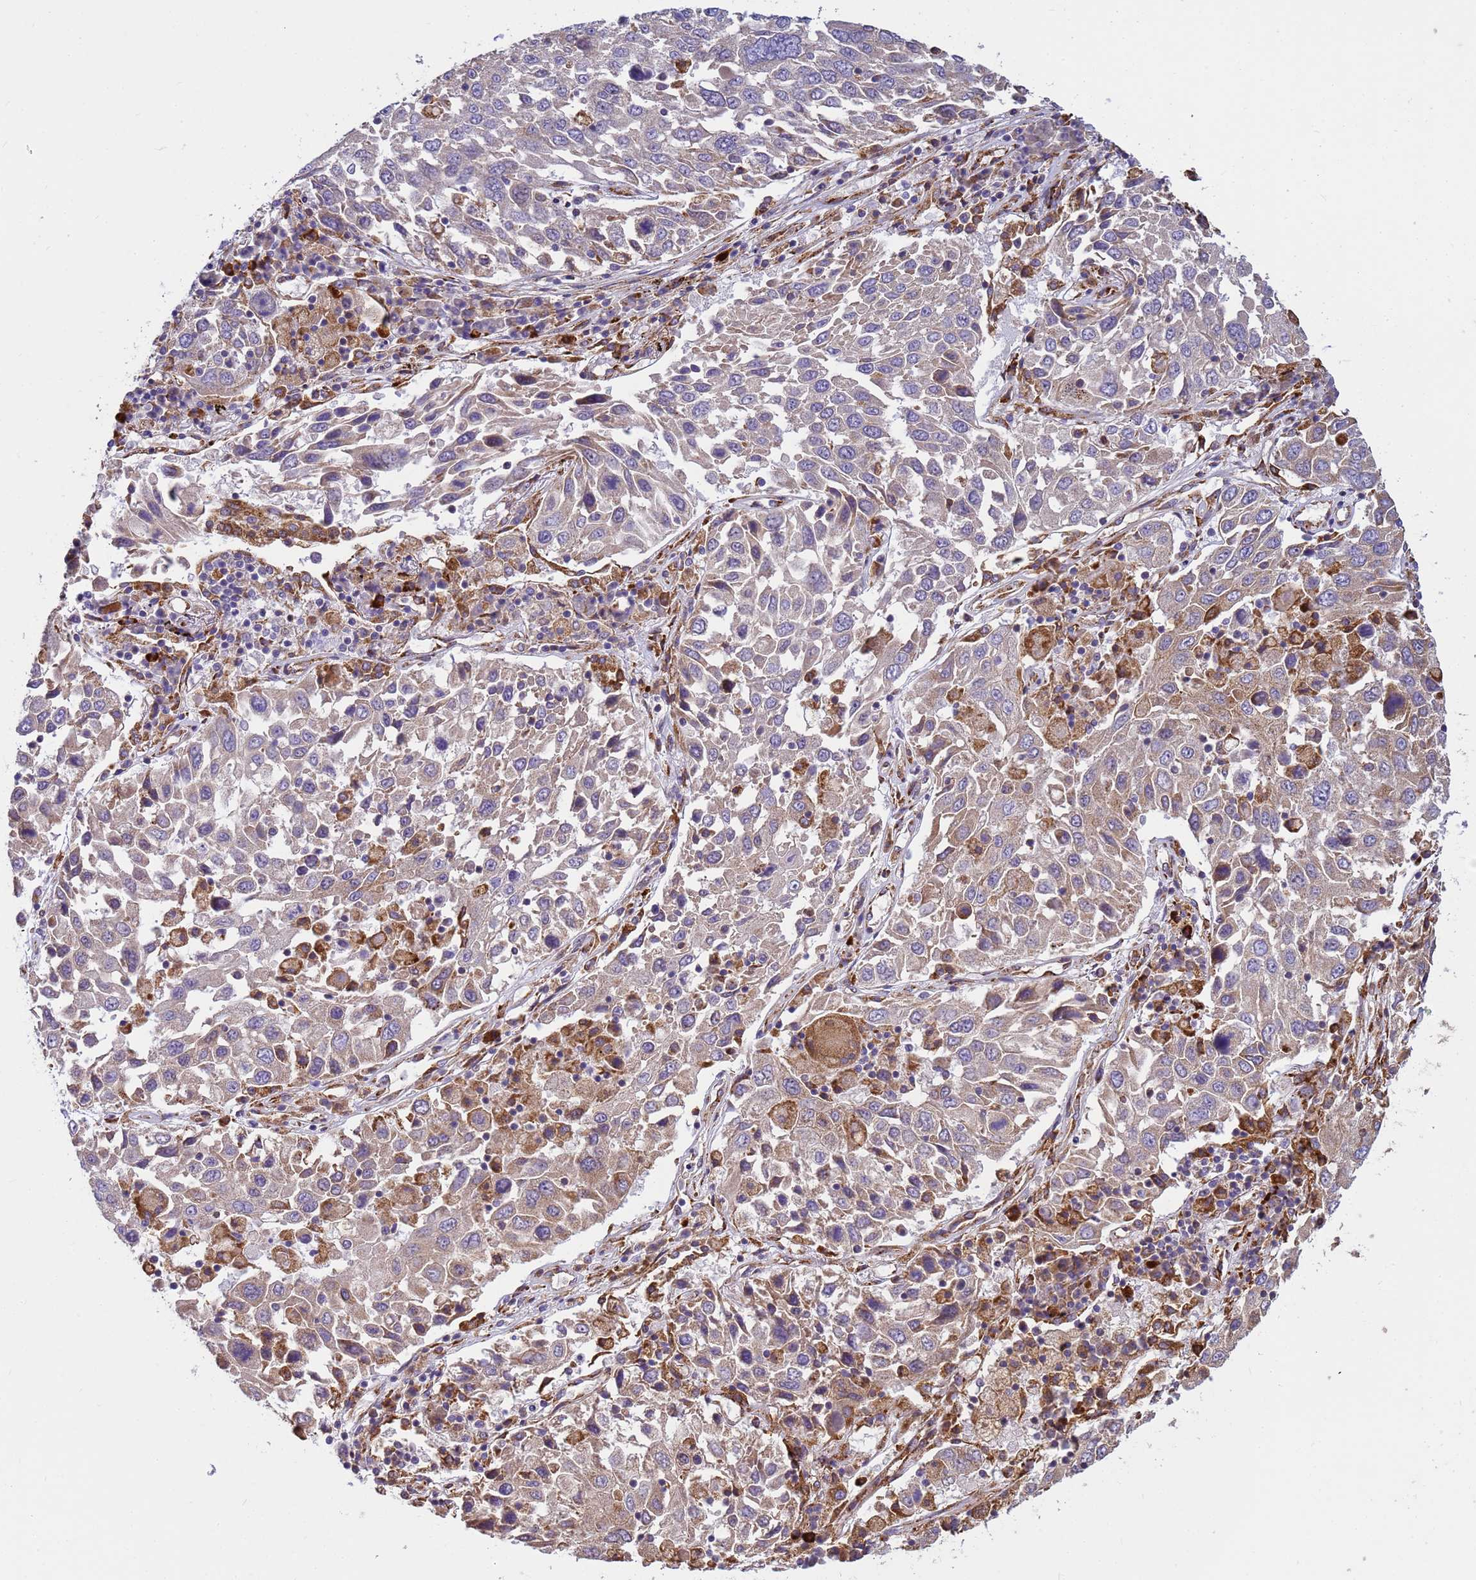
{"staining": {"intensity": "moderate", "quantity": "<25%", "location": "cytoplasmic/membranous"}, "tissue": "lung cancer", "cell_type": "Tumor cells", "image_type": "cancer", "snomed": [{"axis": "morphology", "description": "Squamous cell carcinoma, NOS"}, {"axis": "topography", "description": "Lung"}], "caption": "This is a histology image of immunohistochemistry staining of lung squamous cell carcinoma, which shows moderate staining in the cytoplasmic/membranous of tumor cells.", "gene": "THAP5", "patient": {"sex": "male", "age": 65}}